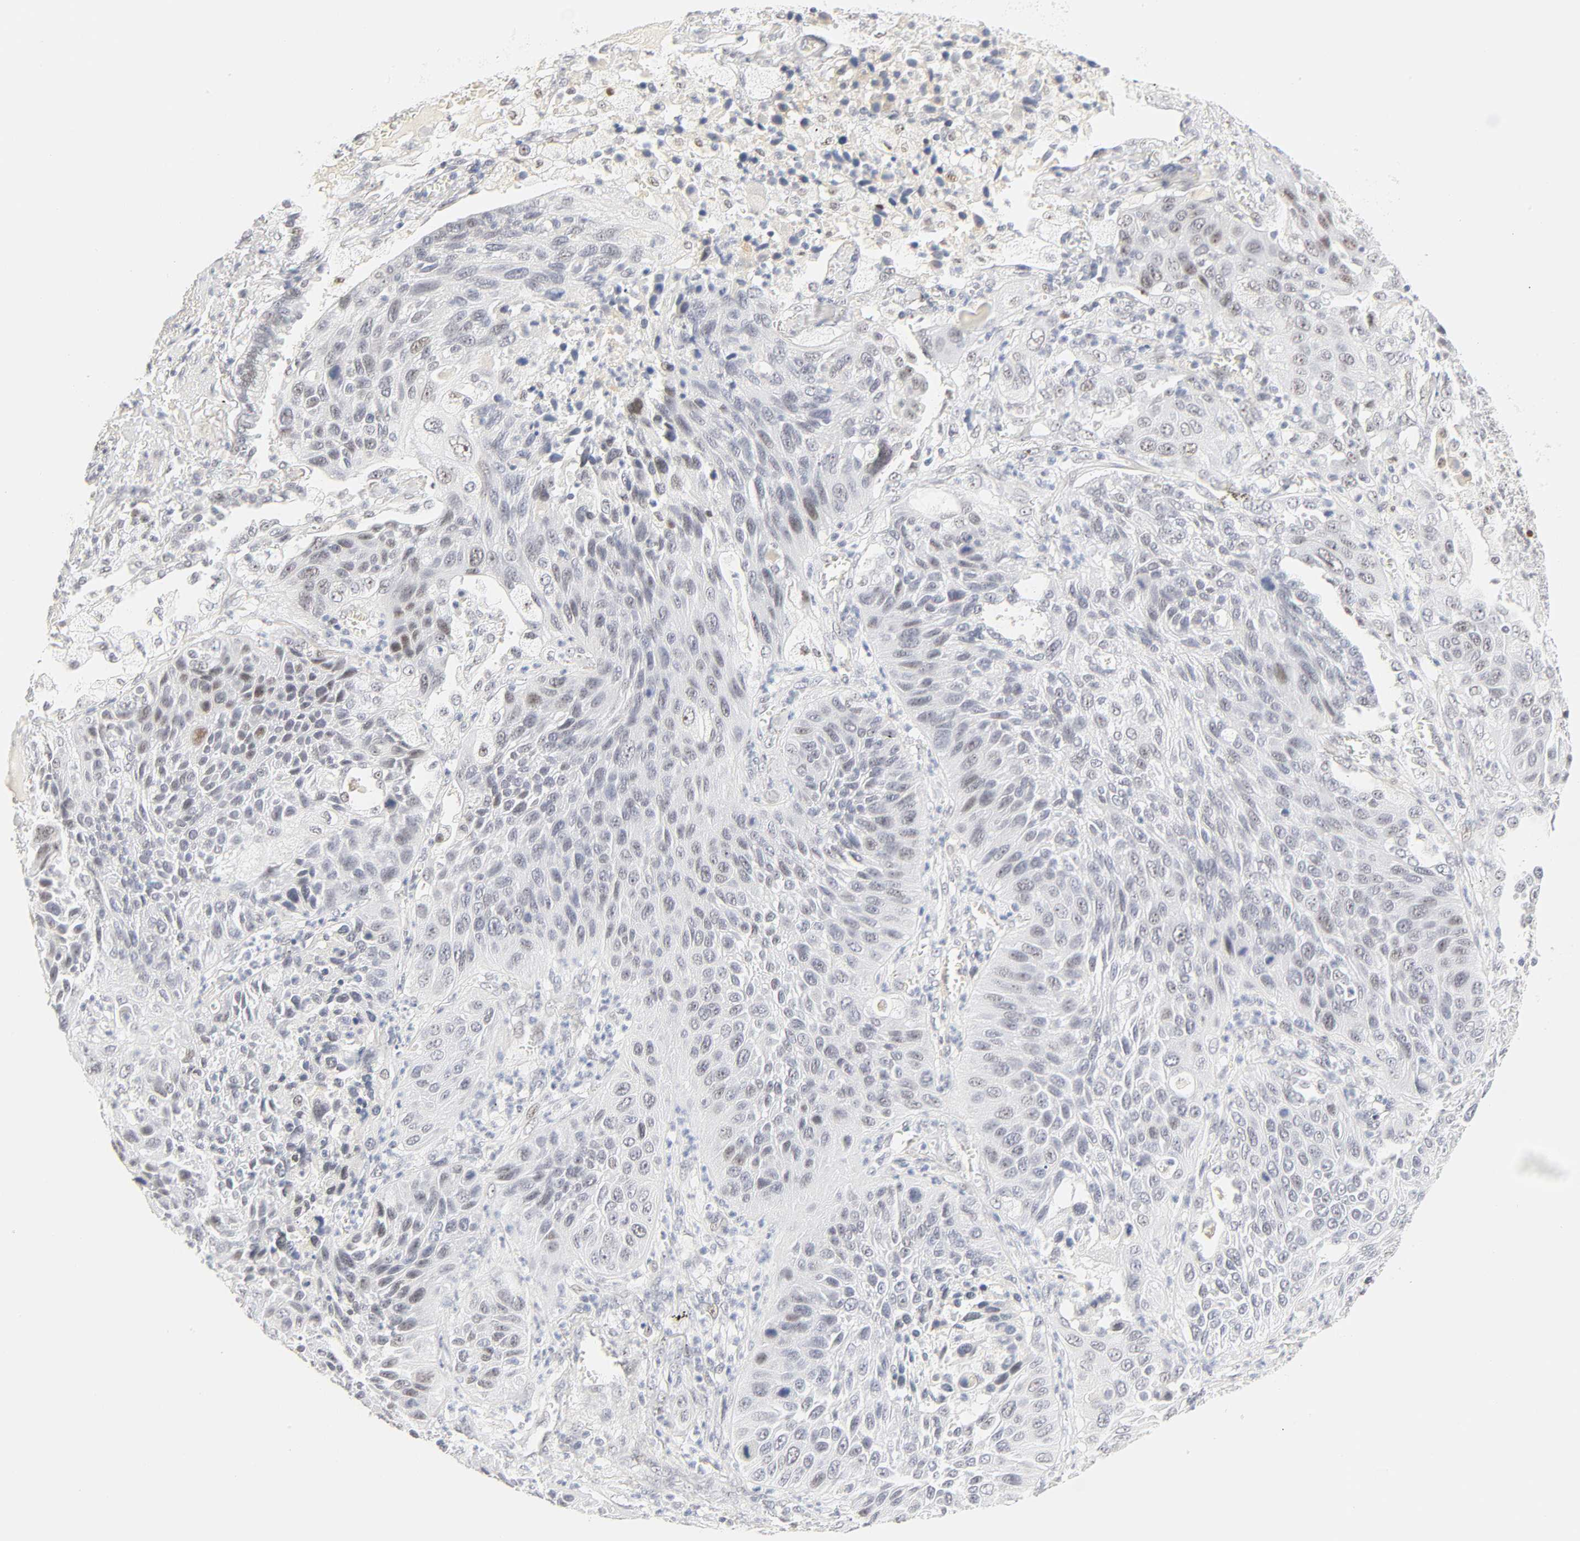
{"staining": {"intensity": "weak", "quantity": "<25%", "location": "nuclear"}, "tissue": "lung cancer", "cell_type": "Tumor cells", "image_type": "cancer", "snomed": [{"axis": "morphology", "description": "Squamous cell carcinoma, NOS"}, {"axis": "topography", "description": "Lung"}], "caption": "The immunohistochemistry histopathology image has no significant positivity in tumor cells of lung cancer (squamous cell carcinoma) tissue.", "gene": "MNAT1", "patient": {"sex": "female", "age": 76}}